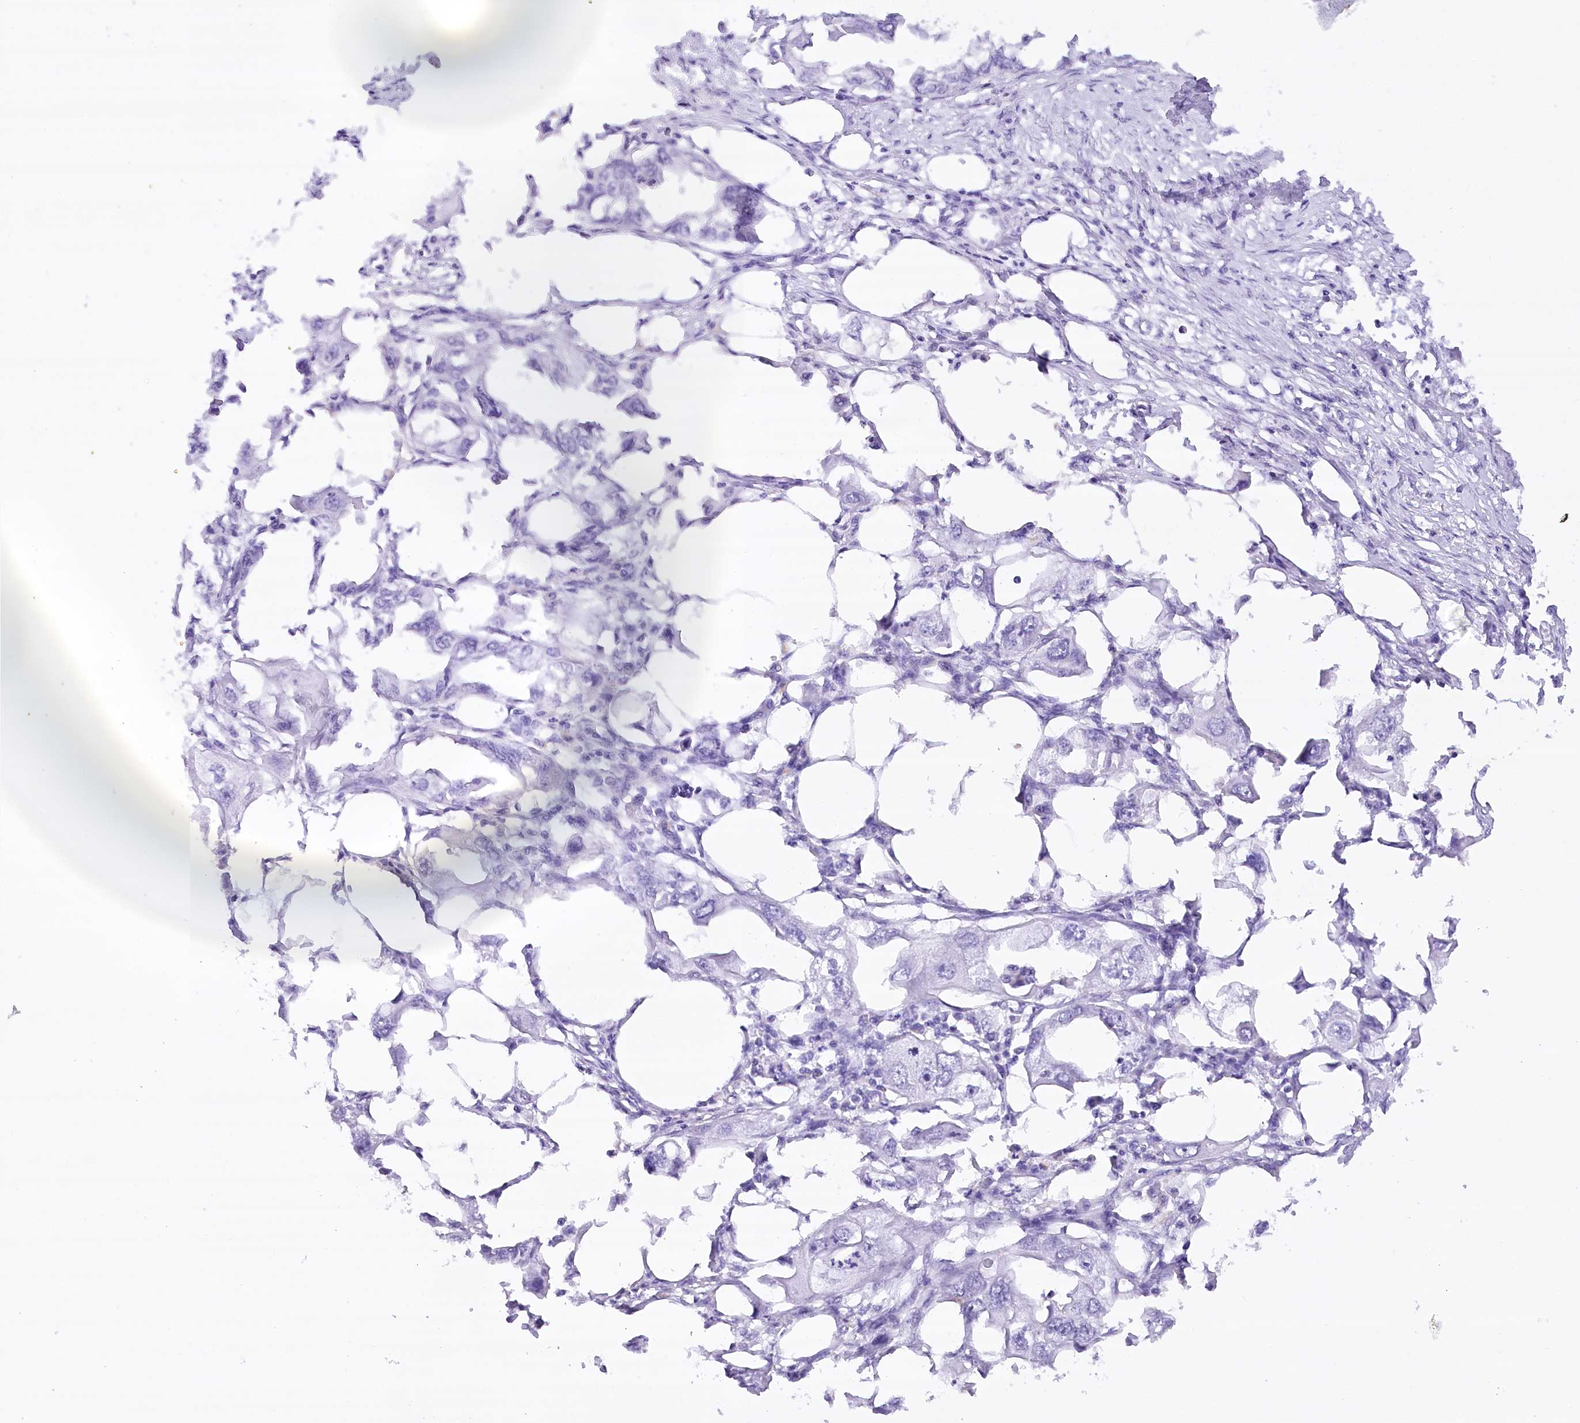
{"staining": {"intensity": "negative", "quantity": "none", "location": "none"}, "tissue": "endometrial cancer", "cell_type": "Tumor cells", "image_type": "cancer", "snomed": [{"axis": "morphology", "description": "Adenocarcinoma, NOS"}, {"axis": "morphology", "description": "Adenocarcinoma, metastatic, NOS"}, {"axis": "topography", "description": "Adipose tissue"}, {"axis": "topography", "description": "Endometrium"}], "caption": "The immunohistochemistry (IHC) photomicrograph has no significant expression in tumor cells of endometrial cancer tissue.", "gene": "HNRNPA0", "patient": {"sex": "female", "age": 67}}